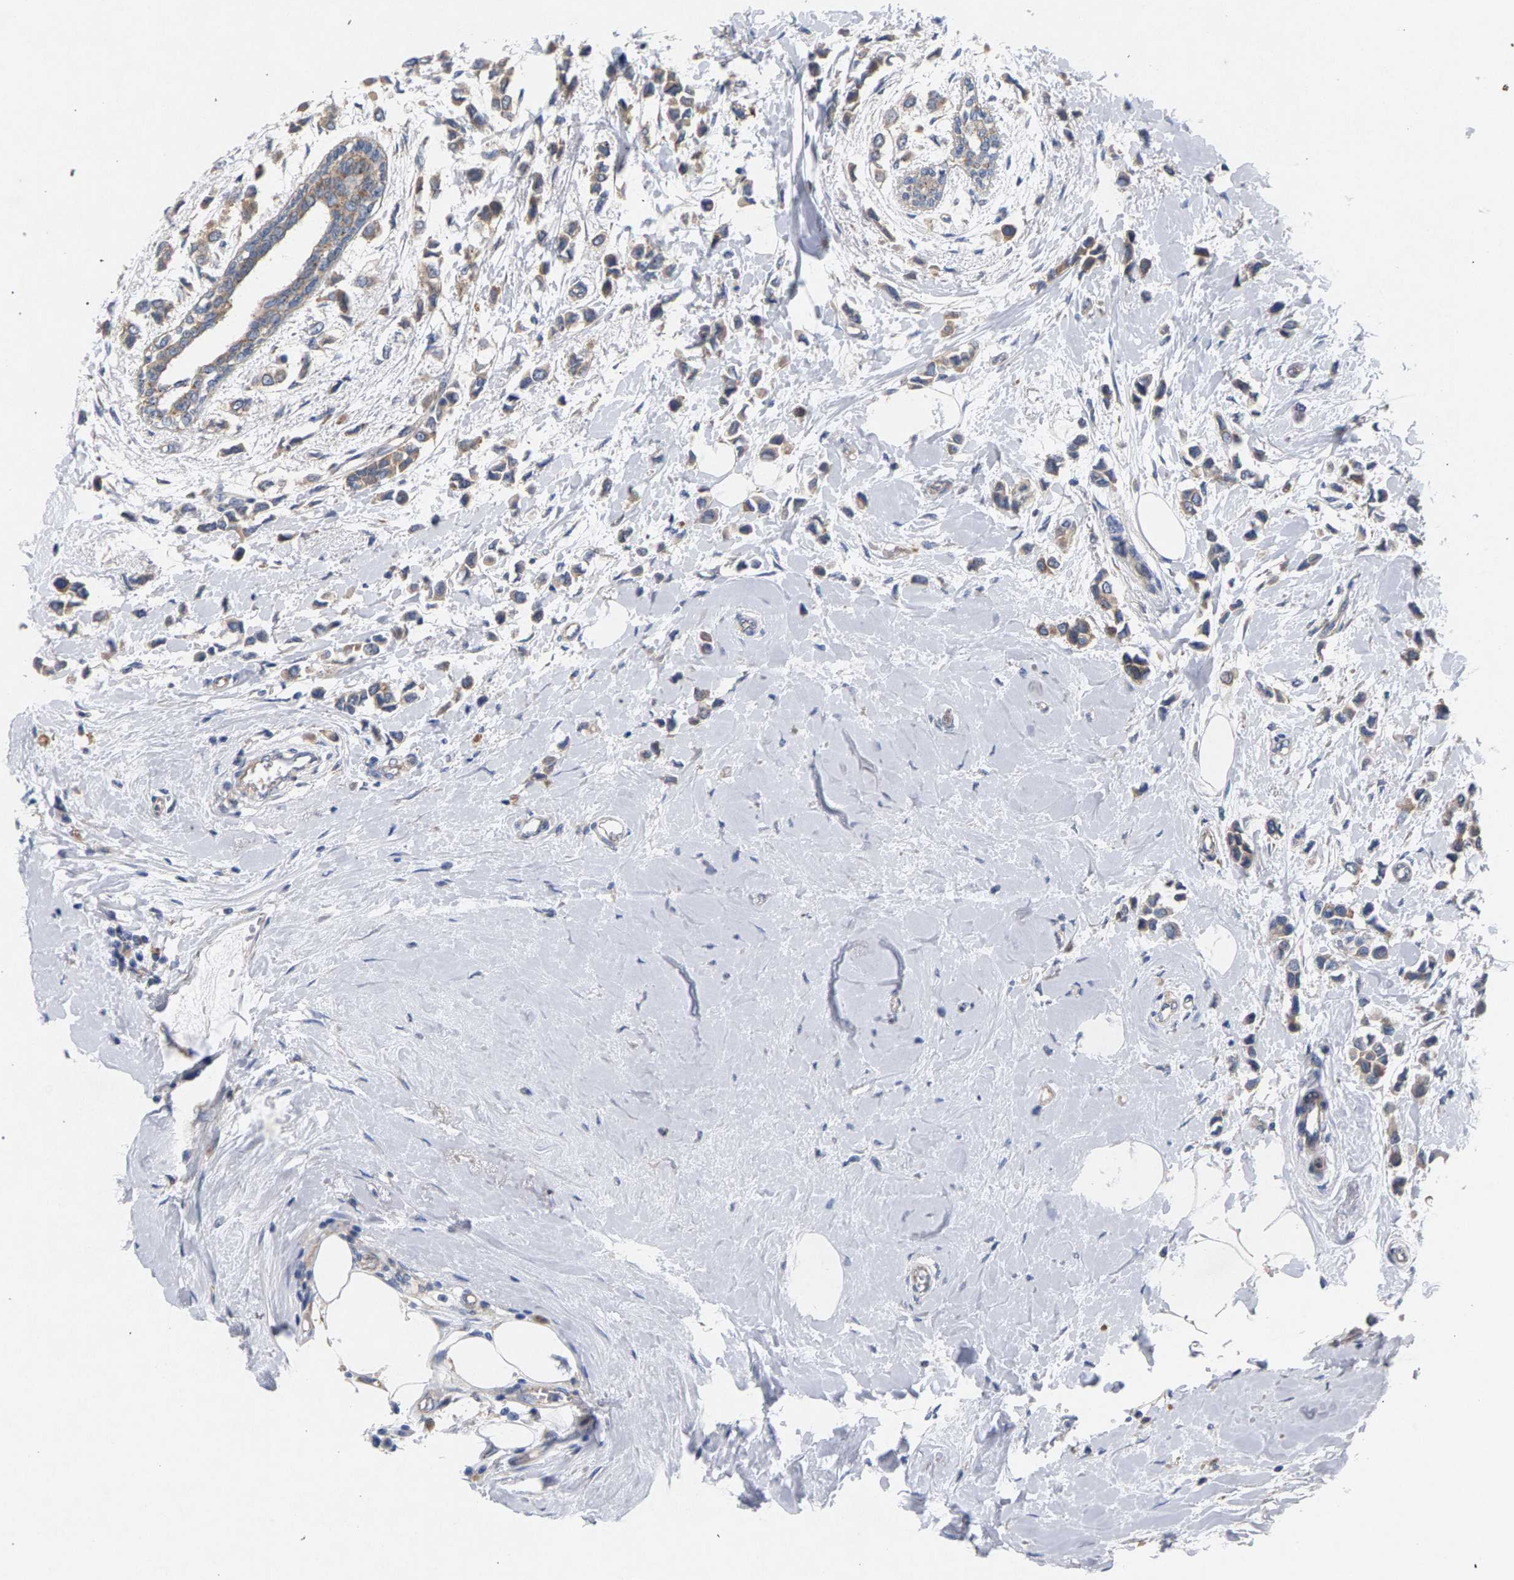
{"staining": {"intensity": "weak", "quantity": ">75%", "location": "cytoplasmic/membranous"}, "tissue": "breast cancer", "cell_type": "Tumor cells", "image_type": "cancer", "snomed": [{"axis": "morphology", "description": "Lobular carcinoma"}, {"axis": "topography", "description": "Breast"}], "caption": "Immunohistochemical staining of human breast lobular carcinoma shows low levels of weak cytoplasmic/membranous protein staining in approximately >75% of tumor cells. (IHC, brightfield microscopy, high magnification).", "gene": "MAMDC2", "patient": {"sex": "female", "age": 51}}